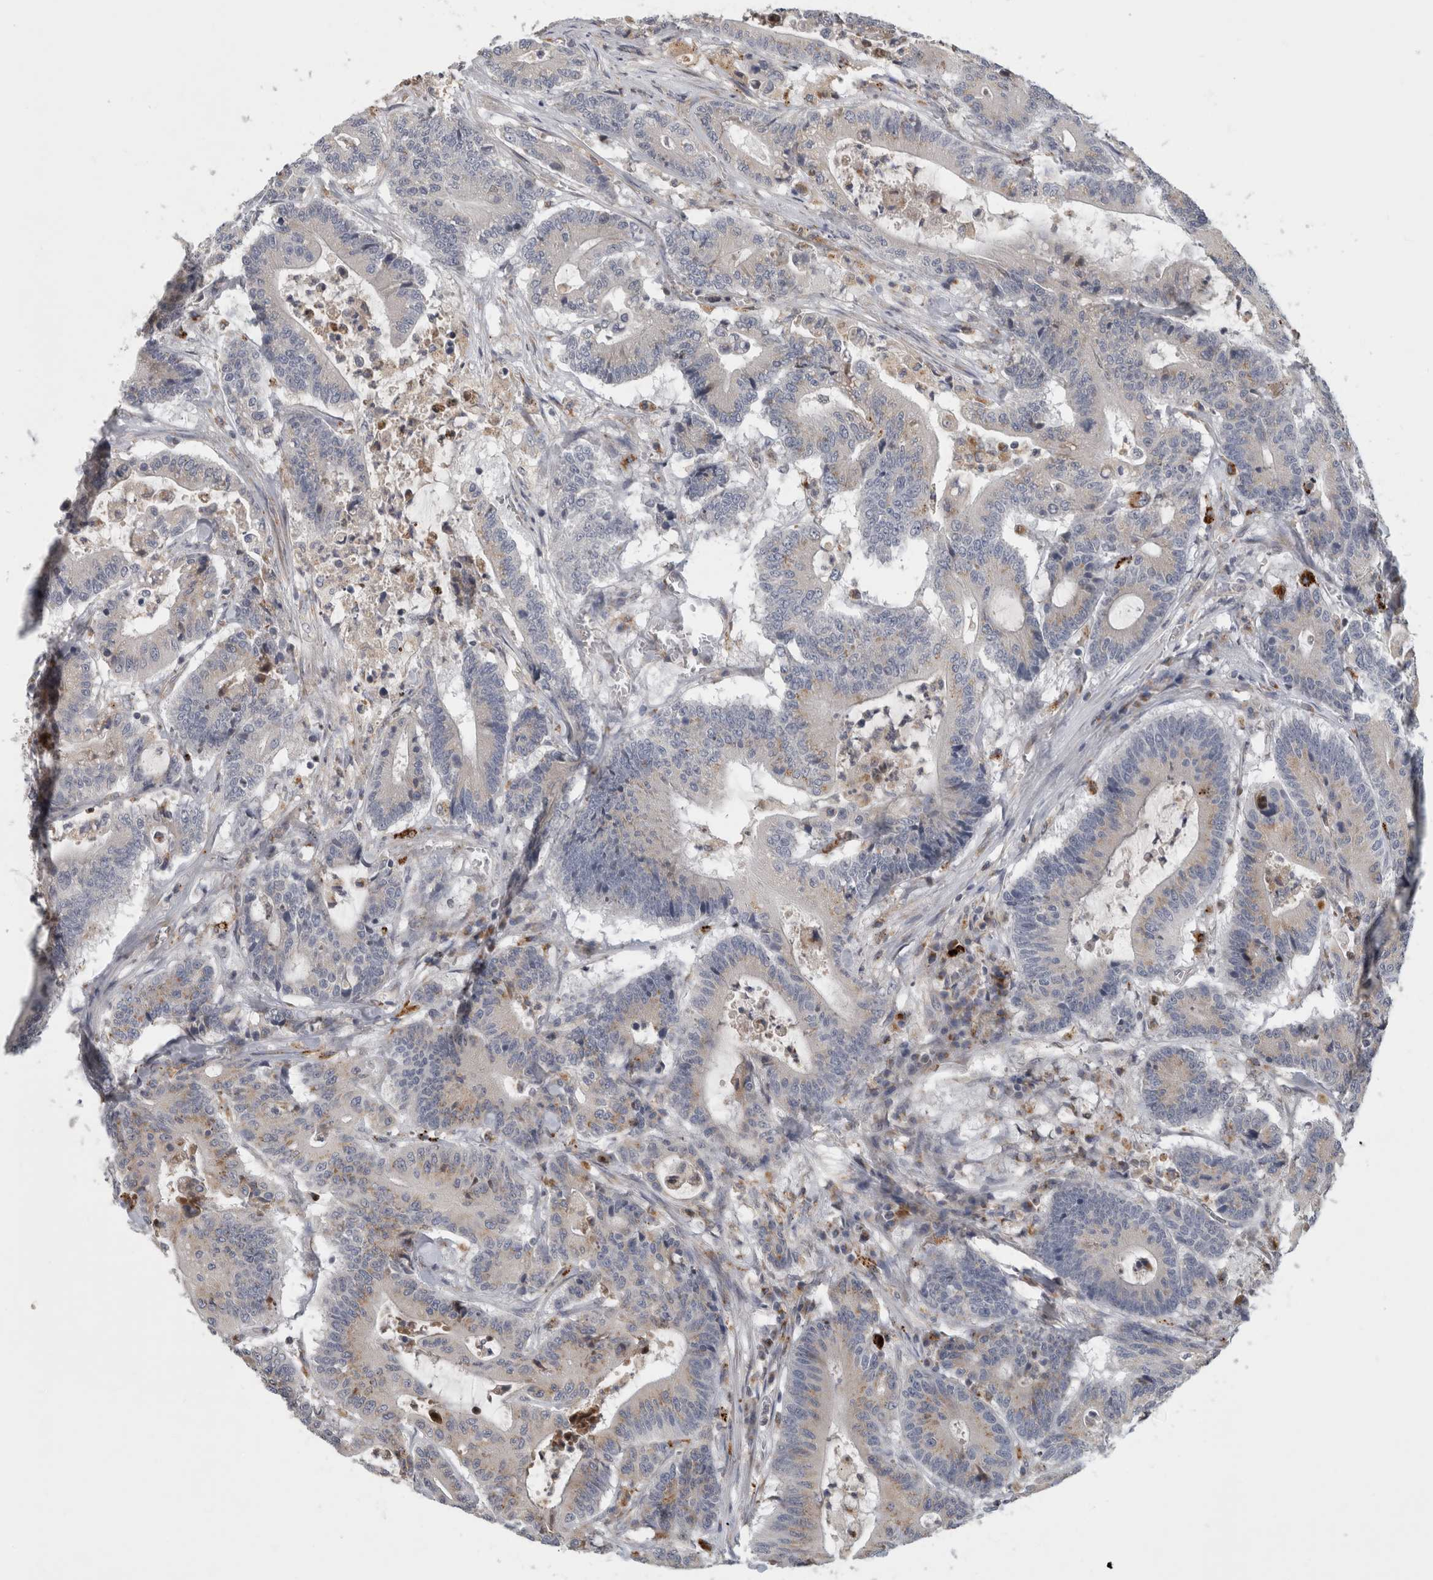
{"staining": {"intensity": "weak", "quantity": "25%-75%", "location": "cytoplasmic/membranous"}, "tissue": "colorectal cancer", "cell_type": "Tumor cells", "image_type": "cancer", "snomed": [{"axis": "morphology", "description": "Adenocarcinoma, NOS"}, {"axis": "topography", "description": "Colon"}], "caption": "Immunohistochemistry (DAB) staining of human colorectal cancer displays weak cytoplasmic/membranous protein staining in approximately 25%-75% of tumor cells. (Brightfield microscopy of DAB IHC at high magnification).", "gene": "MGAT1", "patient": {"sex": "female", "age": 84}}